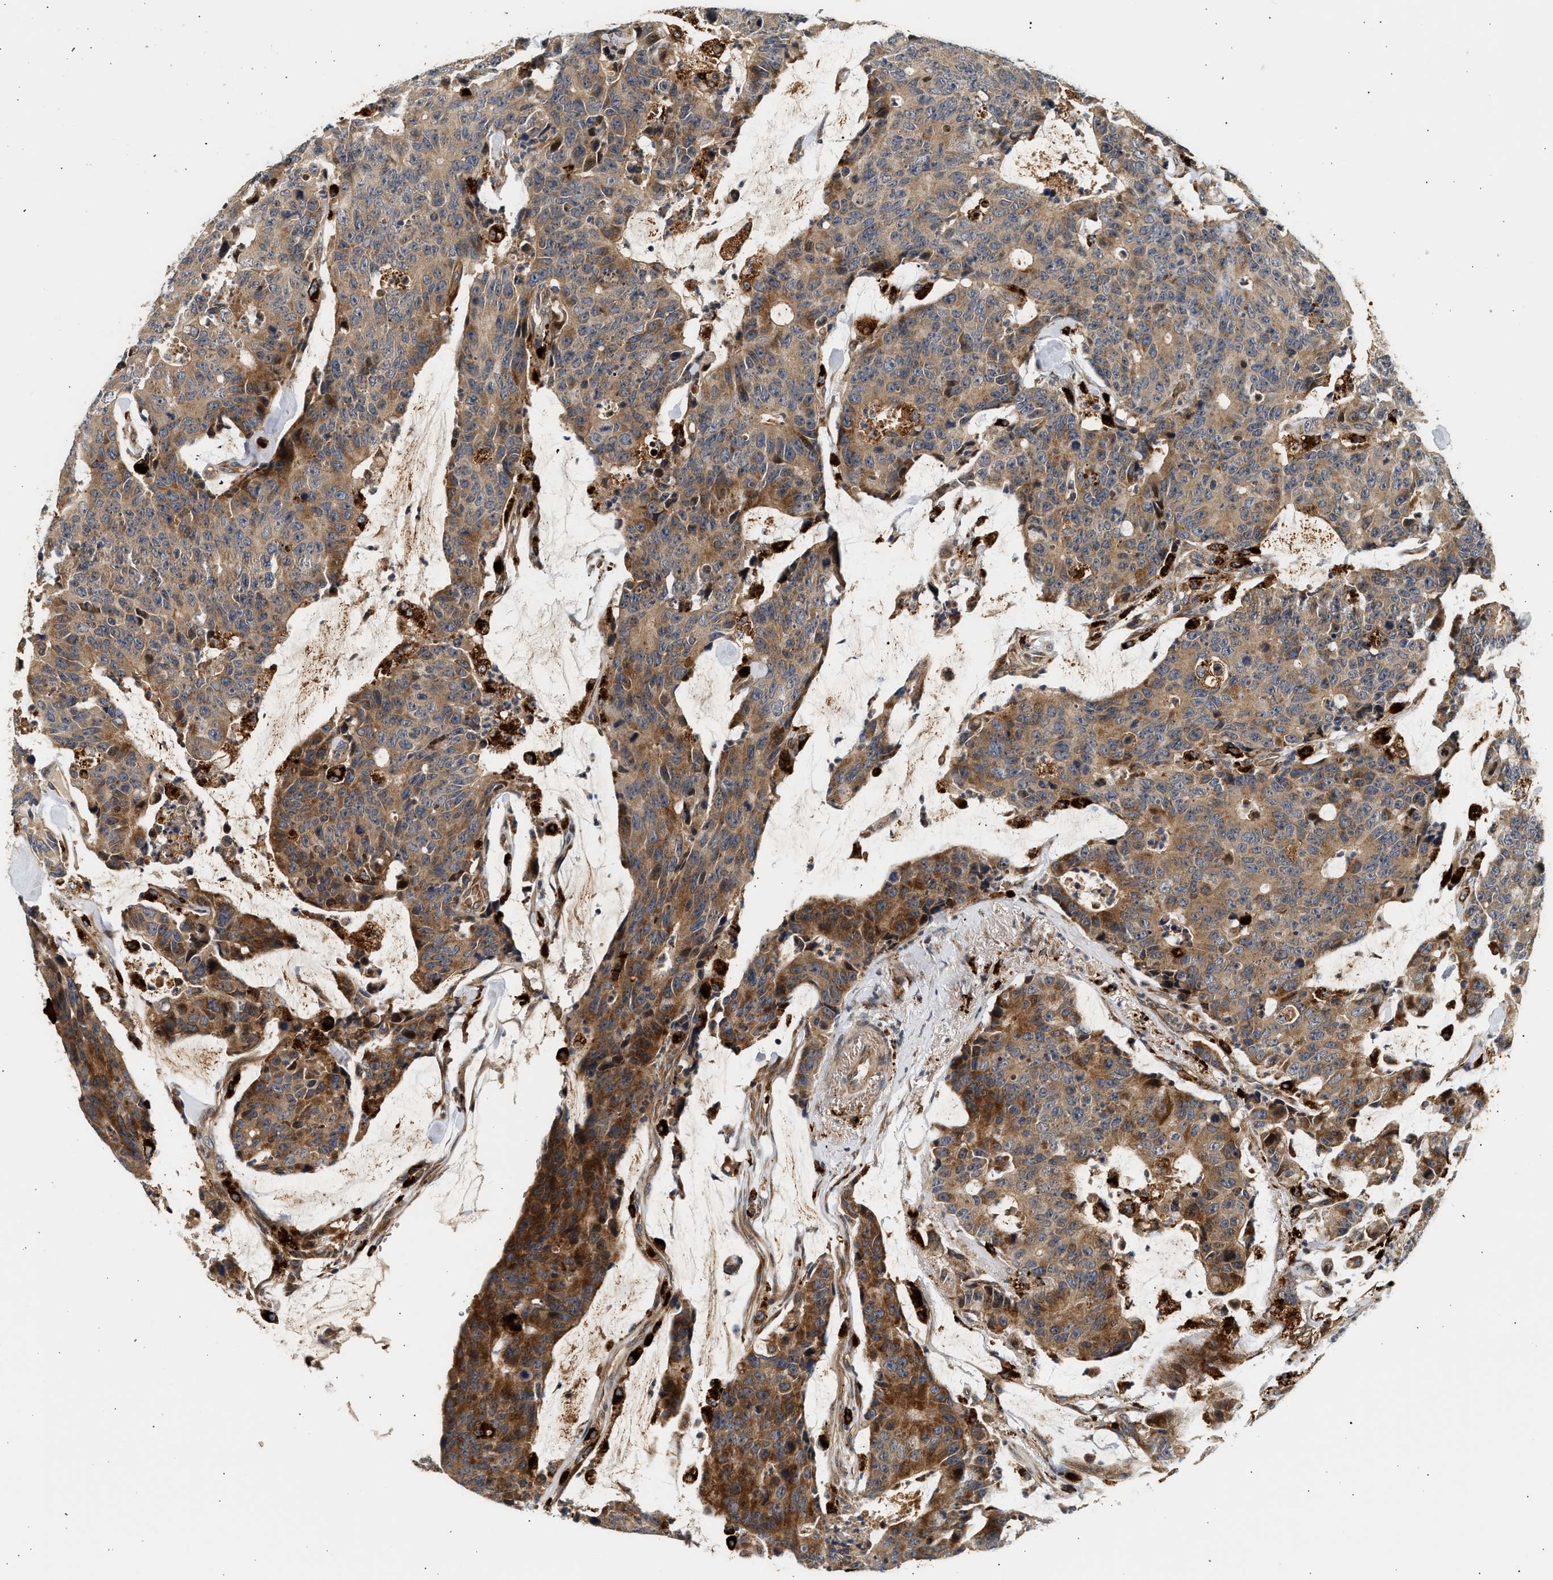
{"staining": {"intensity": "moderate", "quantity": ">75%", "location": "cytoplasmic/membranous"}, "tissue": "colorectal cancer", "cell_type": "Tumor cells", "image_type": "cancer", "snomed": [{"axis": "morphology", "description": "Adenocarcinoma, NOS"}, {"axis": "topography", "description": "Colon"}], "caption": "Immunohistochemistry photomicrograph of colorectal adenocarcinoma stained for a protein (brown), which reveals medium levels of moderate cytoplasmic/membranous positivity in about >75% of tumor cells.", "gene": "PLD3", "patient": {"sex": "female", "age": 86}}